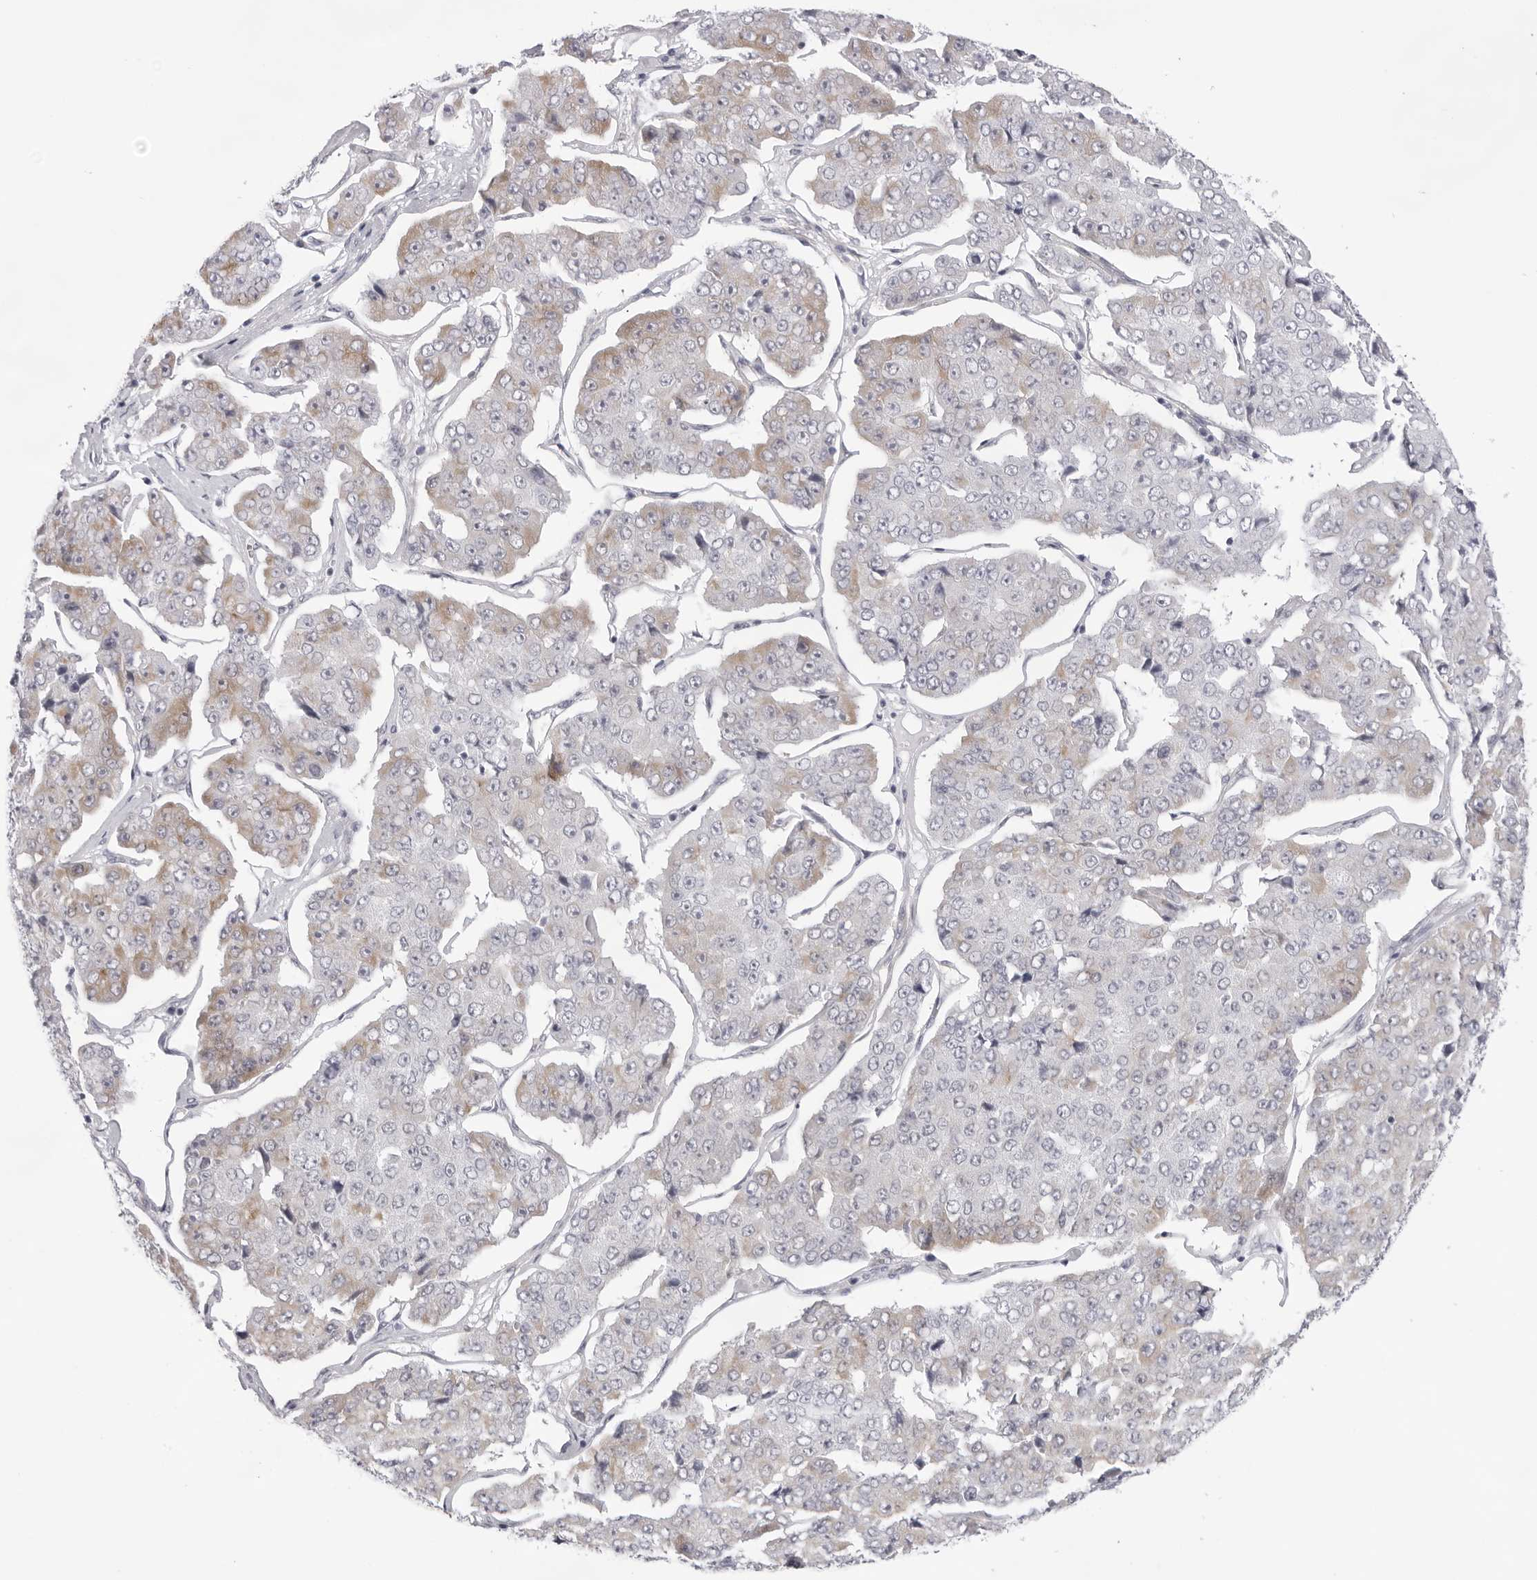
{"staining": {"intensity": "weak", "quantity": "<25%", "location": "cytoplasmic/membranous"}, "tissue": "pancreatic cancer", "cell_type": "Tumor cells", "image_type": "cancer", "snomed": [{"axis": "morphology", "description": "Adenocarcinoma, NOS"}, {"axis": "topography", "description": "Pancreas"}], "caption": "Pancreatic adenocarcinoma was stained to show a protein in brown. There is no significant positivity in tumor cells.", "gene": "SMIM2", "patient": {"sex": "male", "age": 50}}